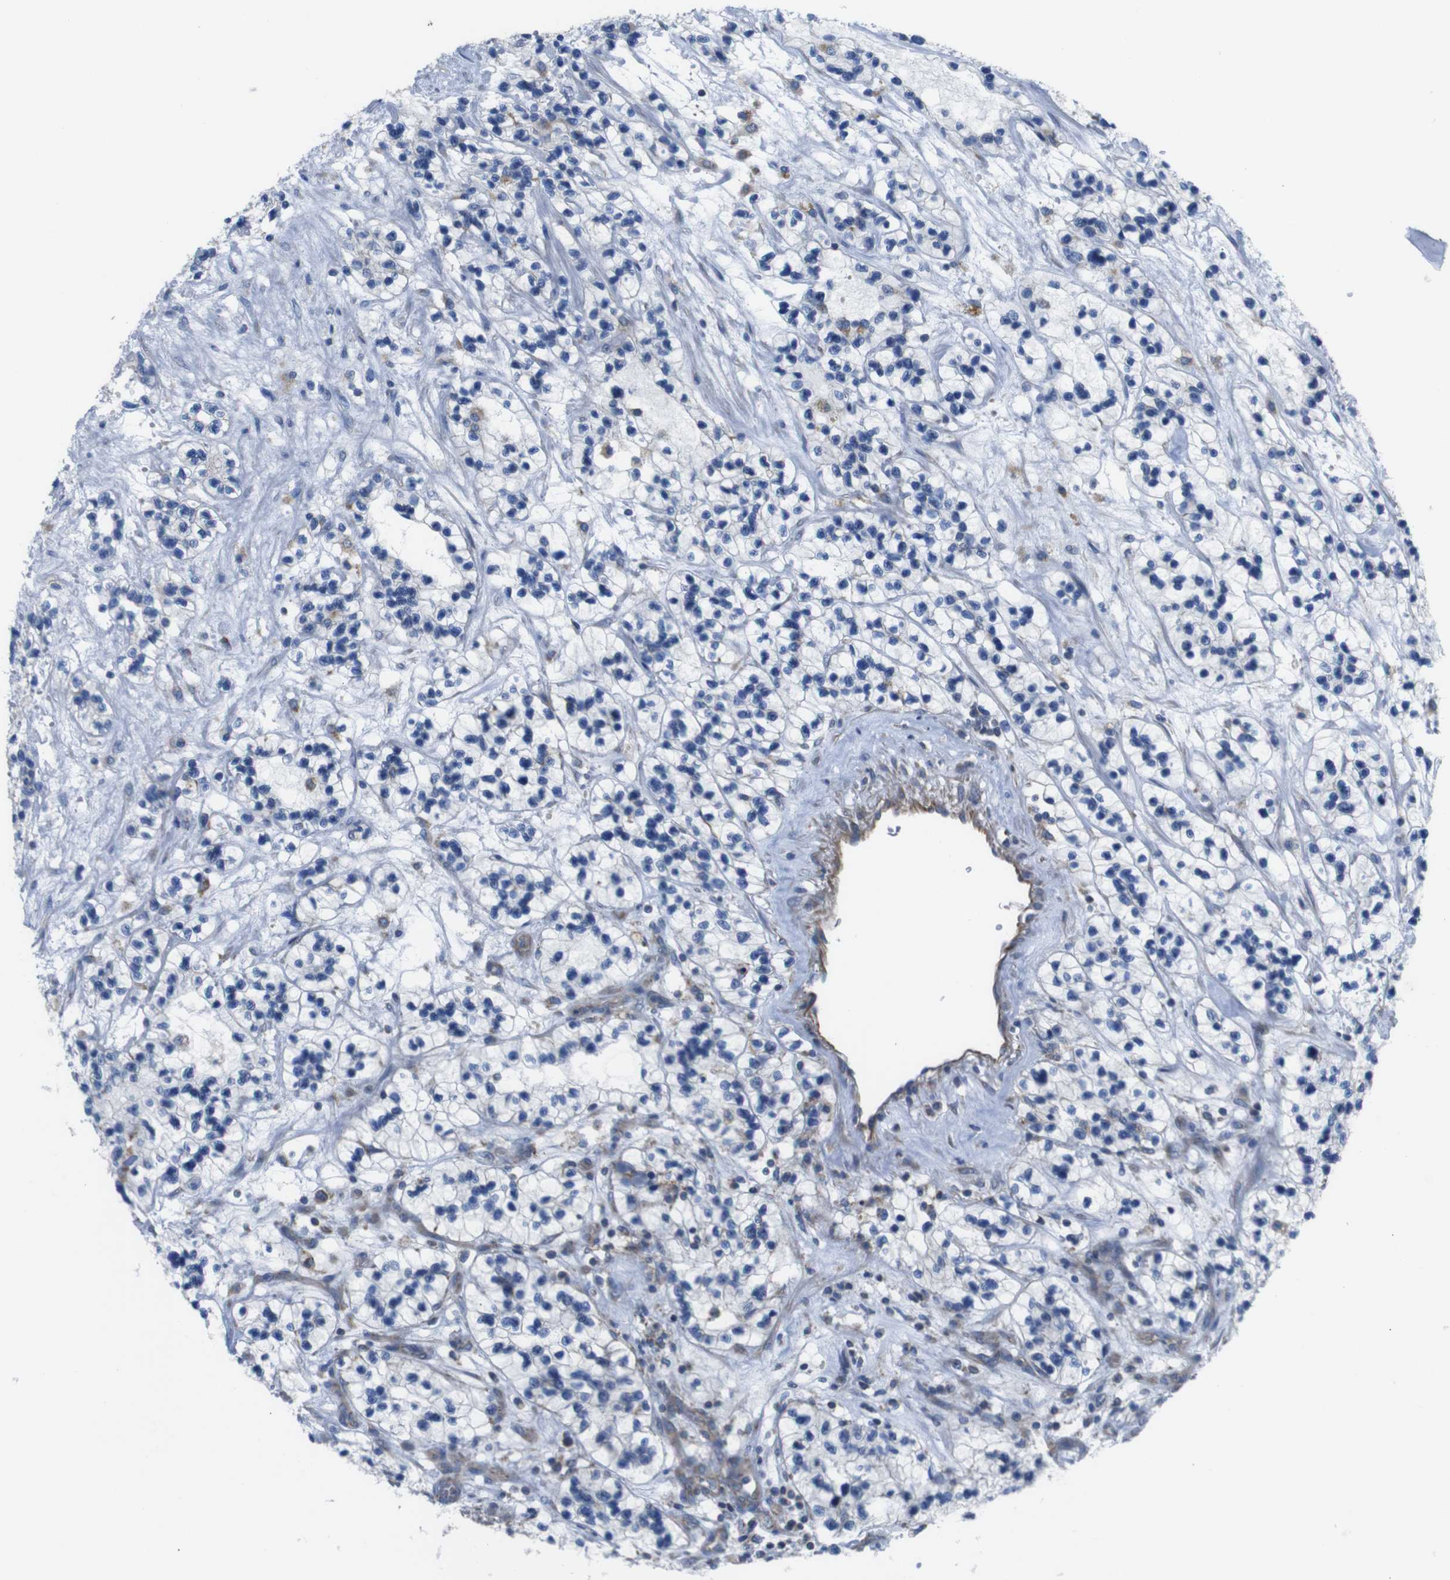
{"staining": {"intensity": "negative", "quantity": "none", "location": "none"}, "tissue": "renal cancer", "cell_type": "Tumor cells", "image_type": "cancer", "snomed": [{"axis": "morphology", "description": "Adenocarcinoma, NOS"}, {"axis": "topography", "description": "Kidney"}], "caption": "The histopathology image displays no significant staining in tumor cells of renal adenocarcinoma. Nuclei are stained in blue.", "gene": "PDCD1LG2", "patient": {"sex": "female", "age": 57}}